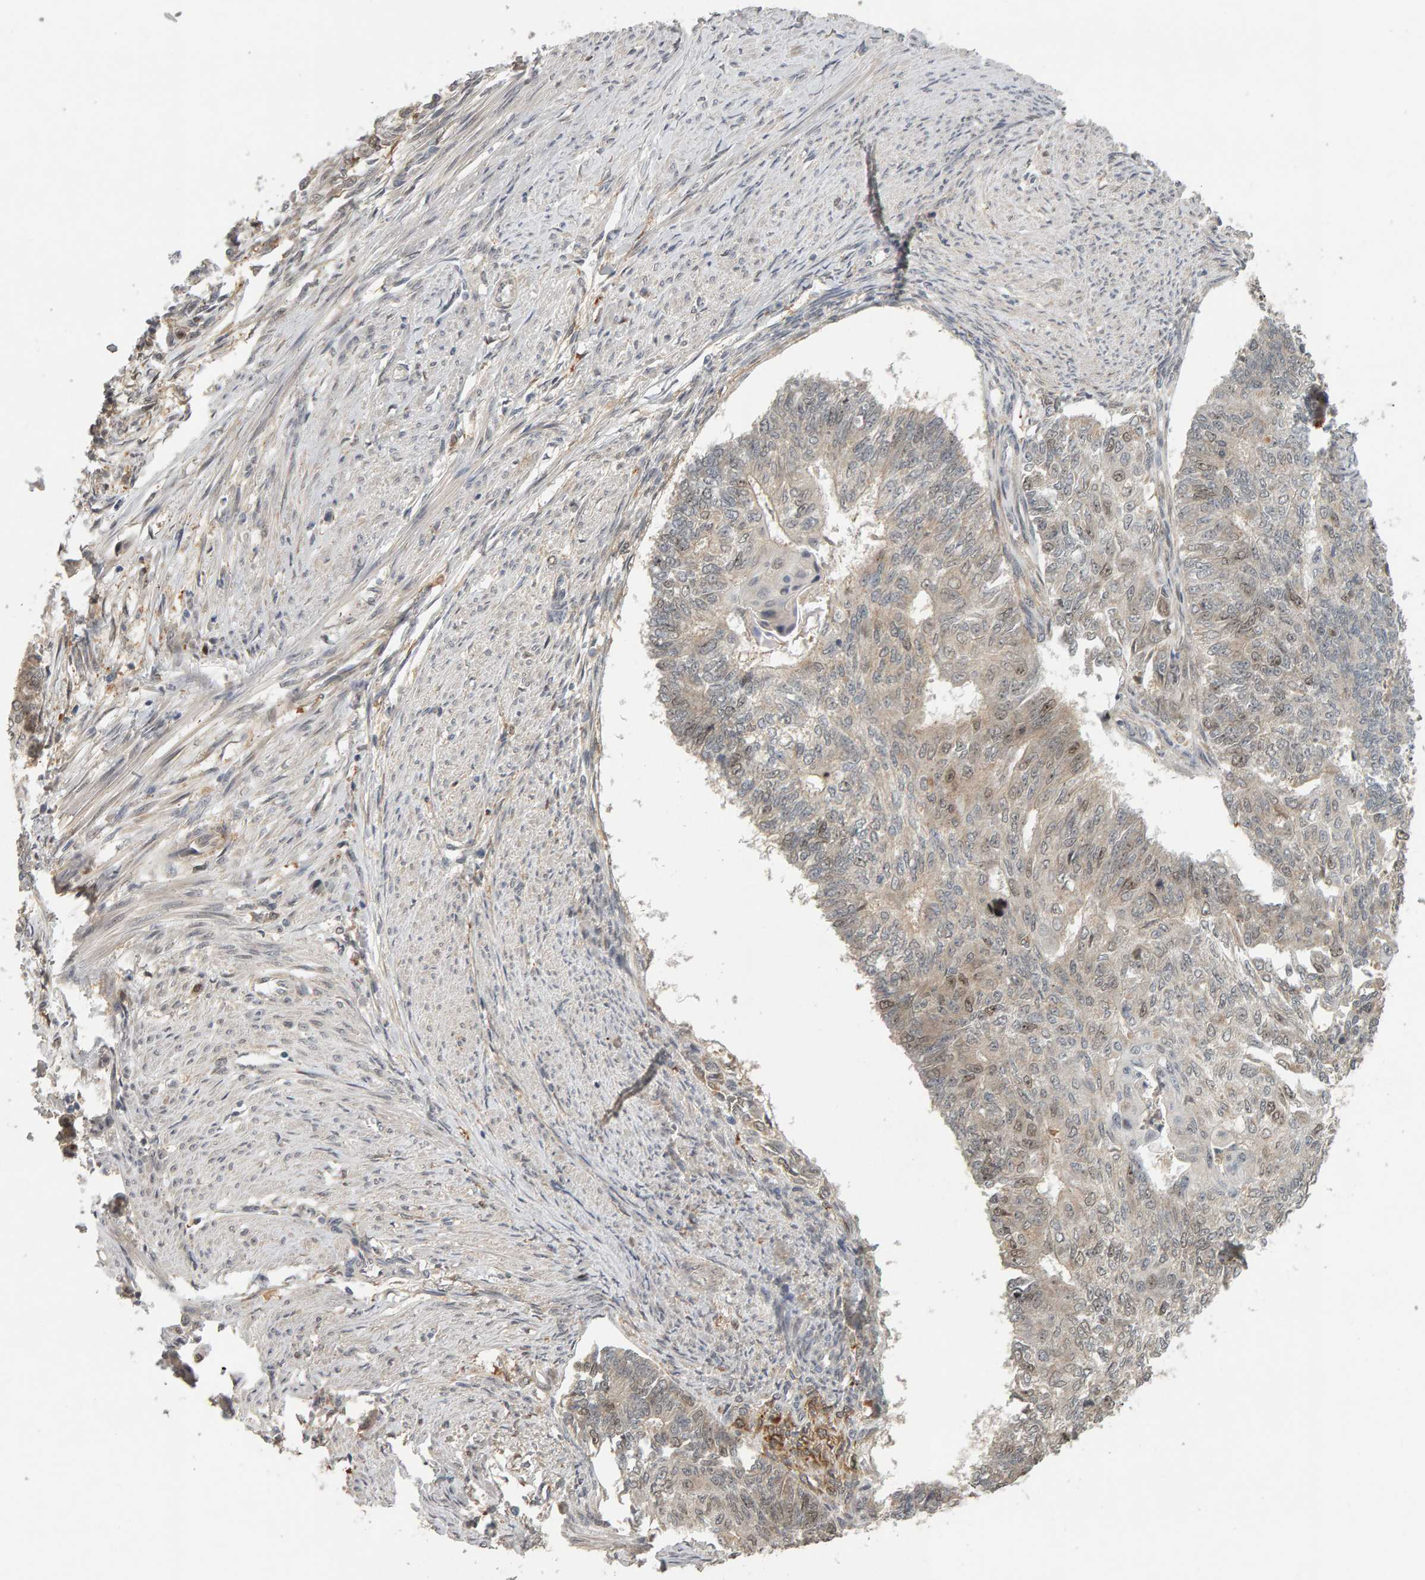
{"staining": {"intensity": "weak", "quantity": "25%-75%", "location": "nuclear"}, "tissue": "endometrial cancer", "cell_type": "Tumor cells", "image_type": "cancer", "snomed": [{"axis": "morphology", "description": "Adenocarcinoma, NOS"}, {"axis": "topography", "description": "Endometrium"}], "caption": "Immunohistochemical staining of endometrial adenocarcinoma shows low levels of weak nuclear staining in about 25%-75% of tumor cells. The staining is performed using DAB (3,3'-diaminobenzidine) brown chromogen to label protein expression. The nuclei are counter-stained blue using hematoxylin.", "gene": "CDCA5", "patient": {"sex": "female", "age": 32}}